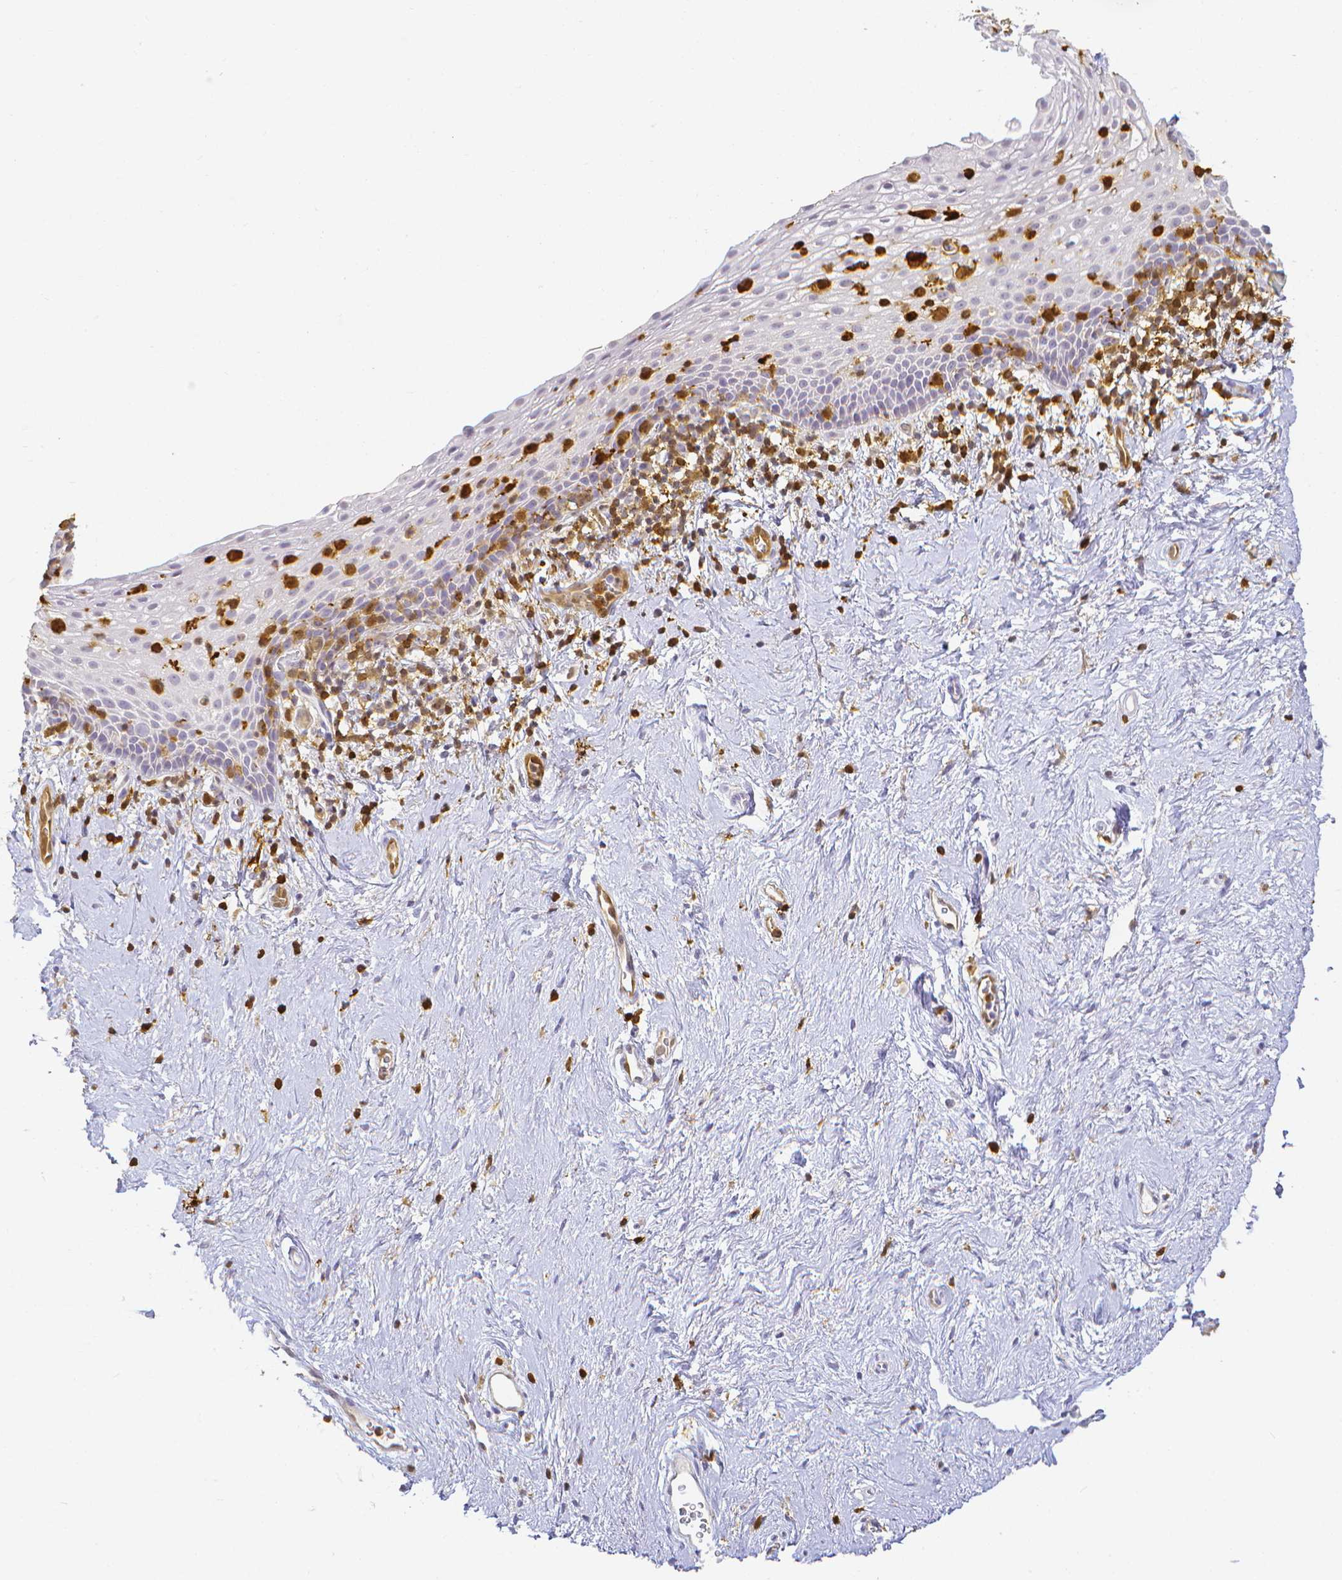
{"staining": {"intensity": "negative", "quantity": "none", "location": "none"}, "tissue": "vagina", "cell_type": "Squamous epithelial cells", "image_type": "normal", "snomed": [{"axis": "morphology", "description": "Normal tissue, NOS"}, {"axis": "topography", "description": "Vagina"}], "caption": "Immunohistochemistry image of unremarkable vagina: human vagina stained with DAB (3,3'-diaminobenzidine) exhibits no significant protein expression in squamous epithelial cells.", "gene": "COTL1", "patient": {"sex": "female", "age": 61}}